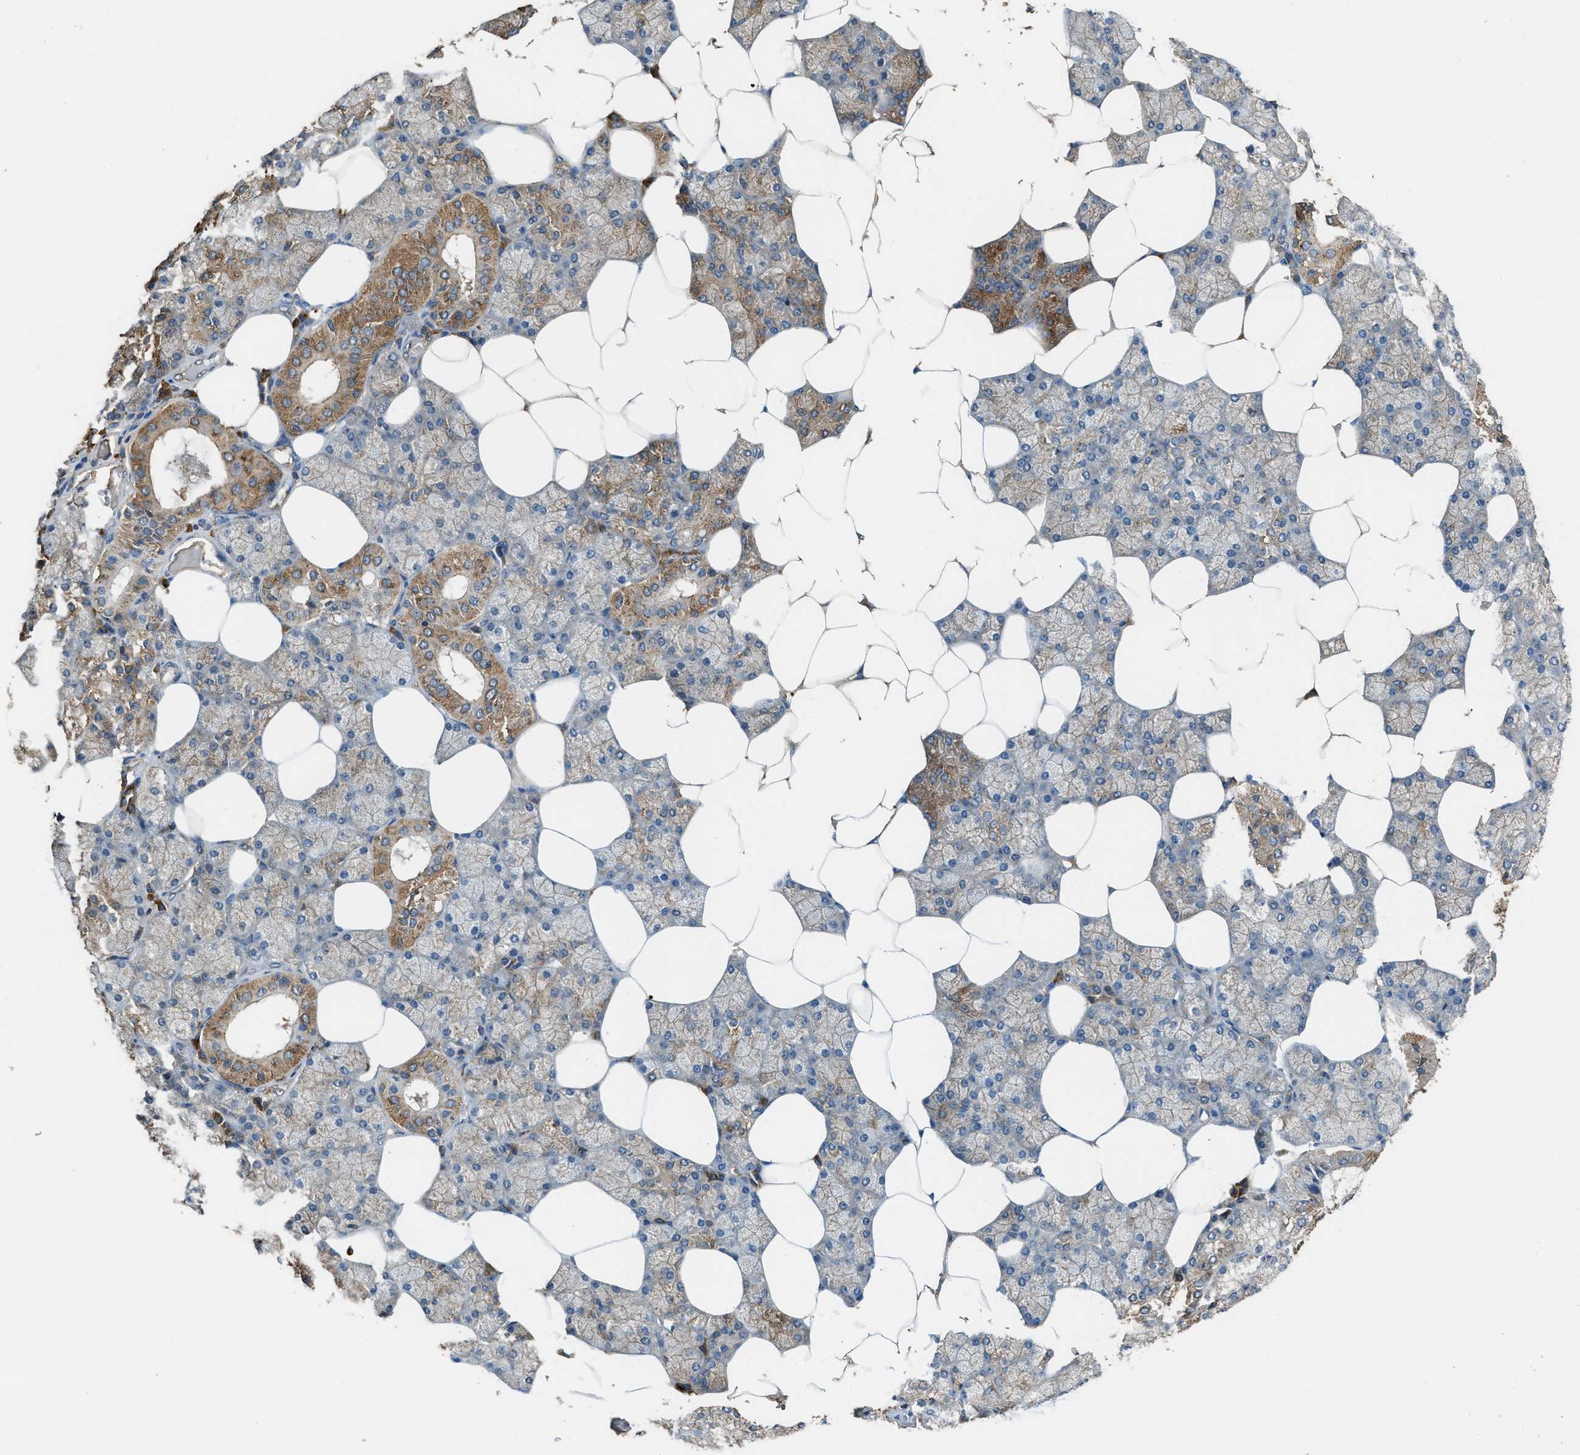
{"staining": {"intensity": "moderate", "quantity": "25%-75%", "location": "cytoplasmic/membranous"}, "tissue": "salivary gland", "cell_type": "Glandular cells", "image_type": "normal", "snomed": [{"axis": "morphology", "description": "Normal tissue, NOS"}, {"axis": "topography", "description": "Salivary gland"}], "caption": "A brown stain highlights moderate cytoplasmic/membranous staining of a protein in glandular cells of benign human salivary gland. (DAB IHC with brightfield microscopy, high magnification).", "gene": "MAP3K8", "patient": {"sex": "male", "age": 62}}